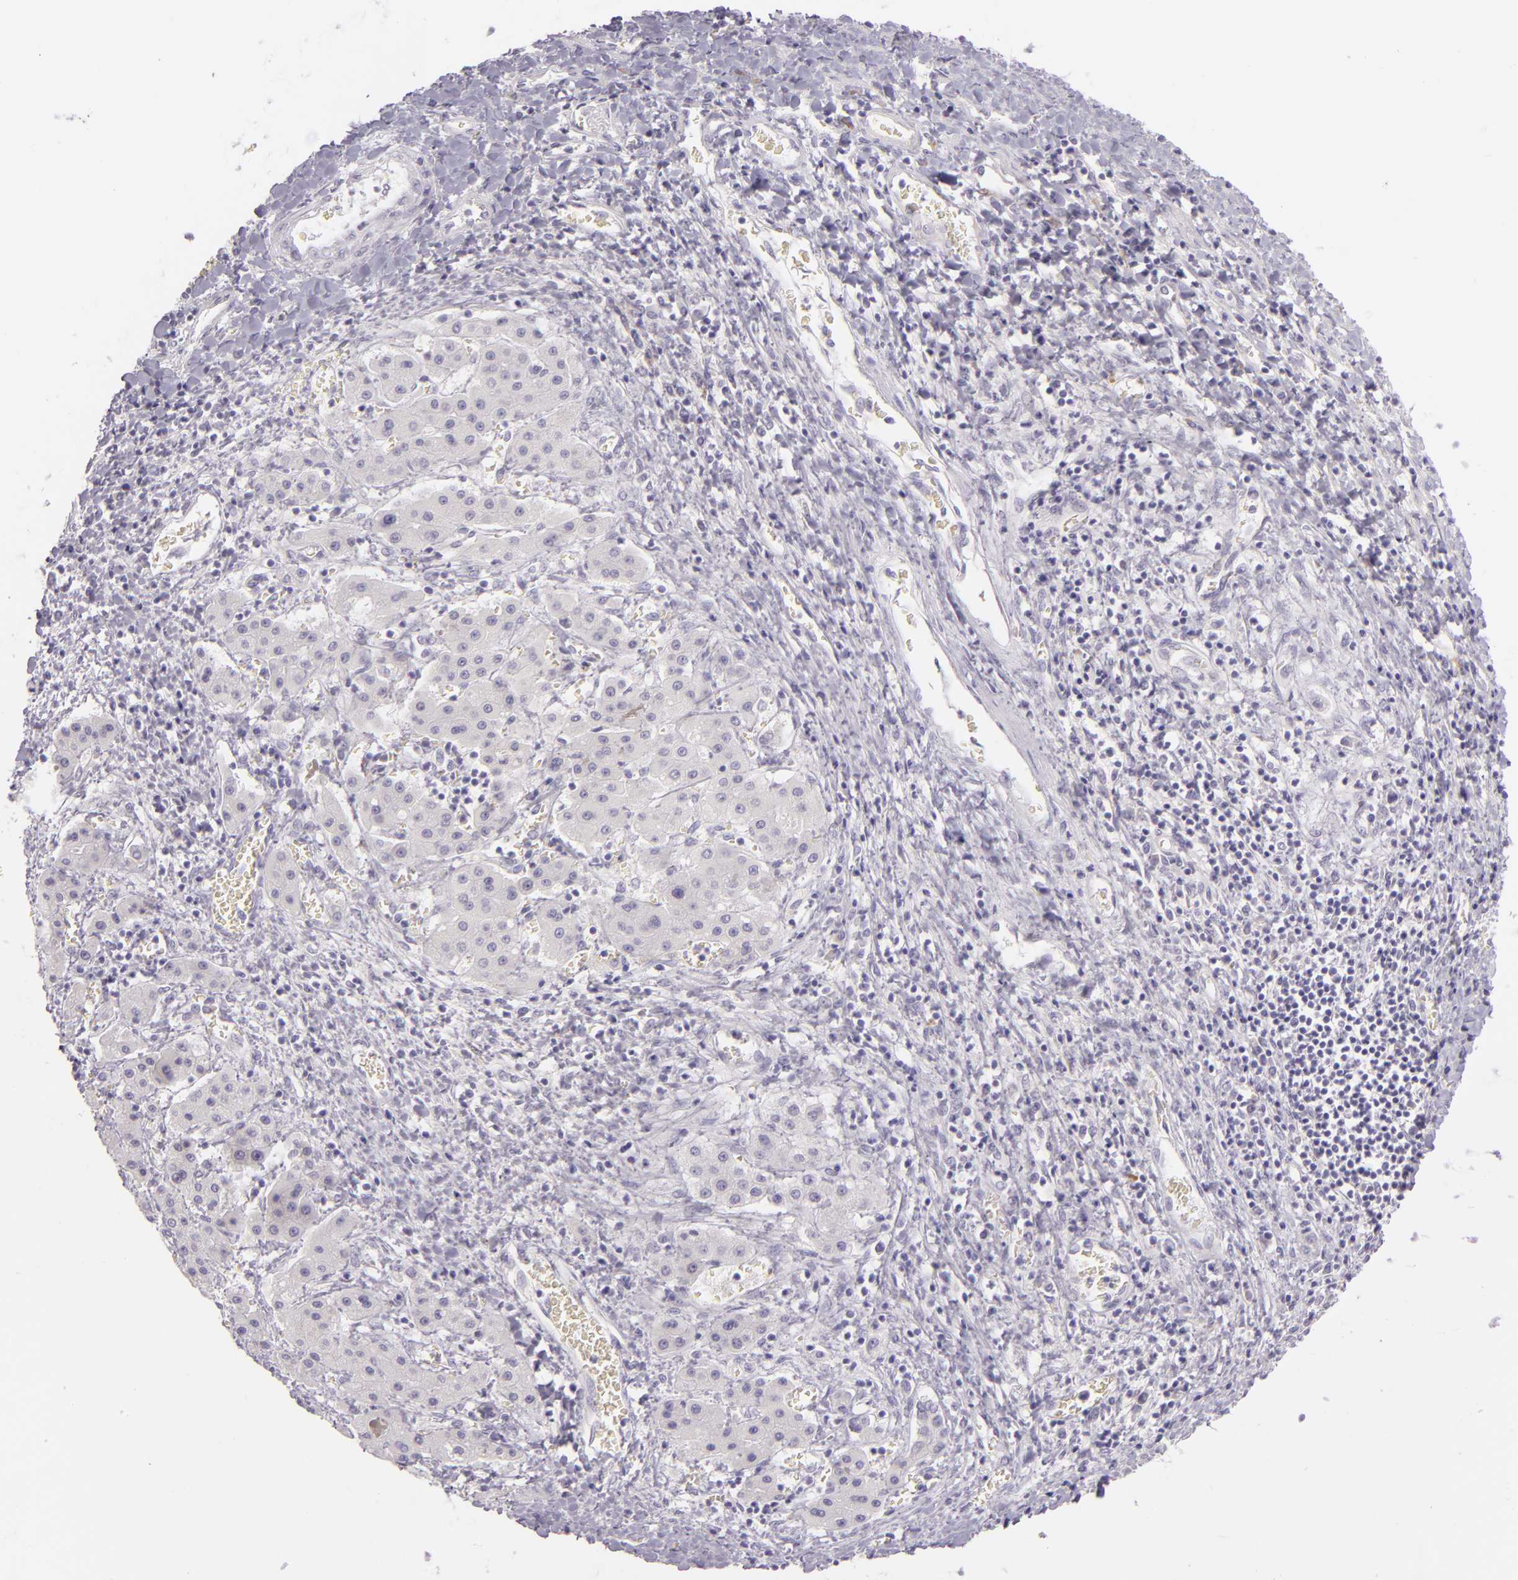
{"staining": {"intensity": "negative", "quantity": "none", "location": "none"}, "tissue": "liver cancer", "cell_type": "Tumor cells", "image_type": "cancer", "snomed": [{"axis": "morphology", "description": "Carcinoma, Hepatocellular, NOS"}, {"axis": "topography", "description": "Liver"}], "caption": "Human liver cancer stained for a protein using immunohistochemistry (IHC) exhibits no staining in tumor cells.", "gene": "ZC3H7B", "patient": {"sex": "male", "age": 24}}